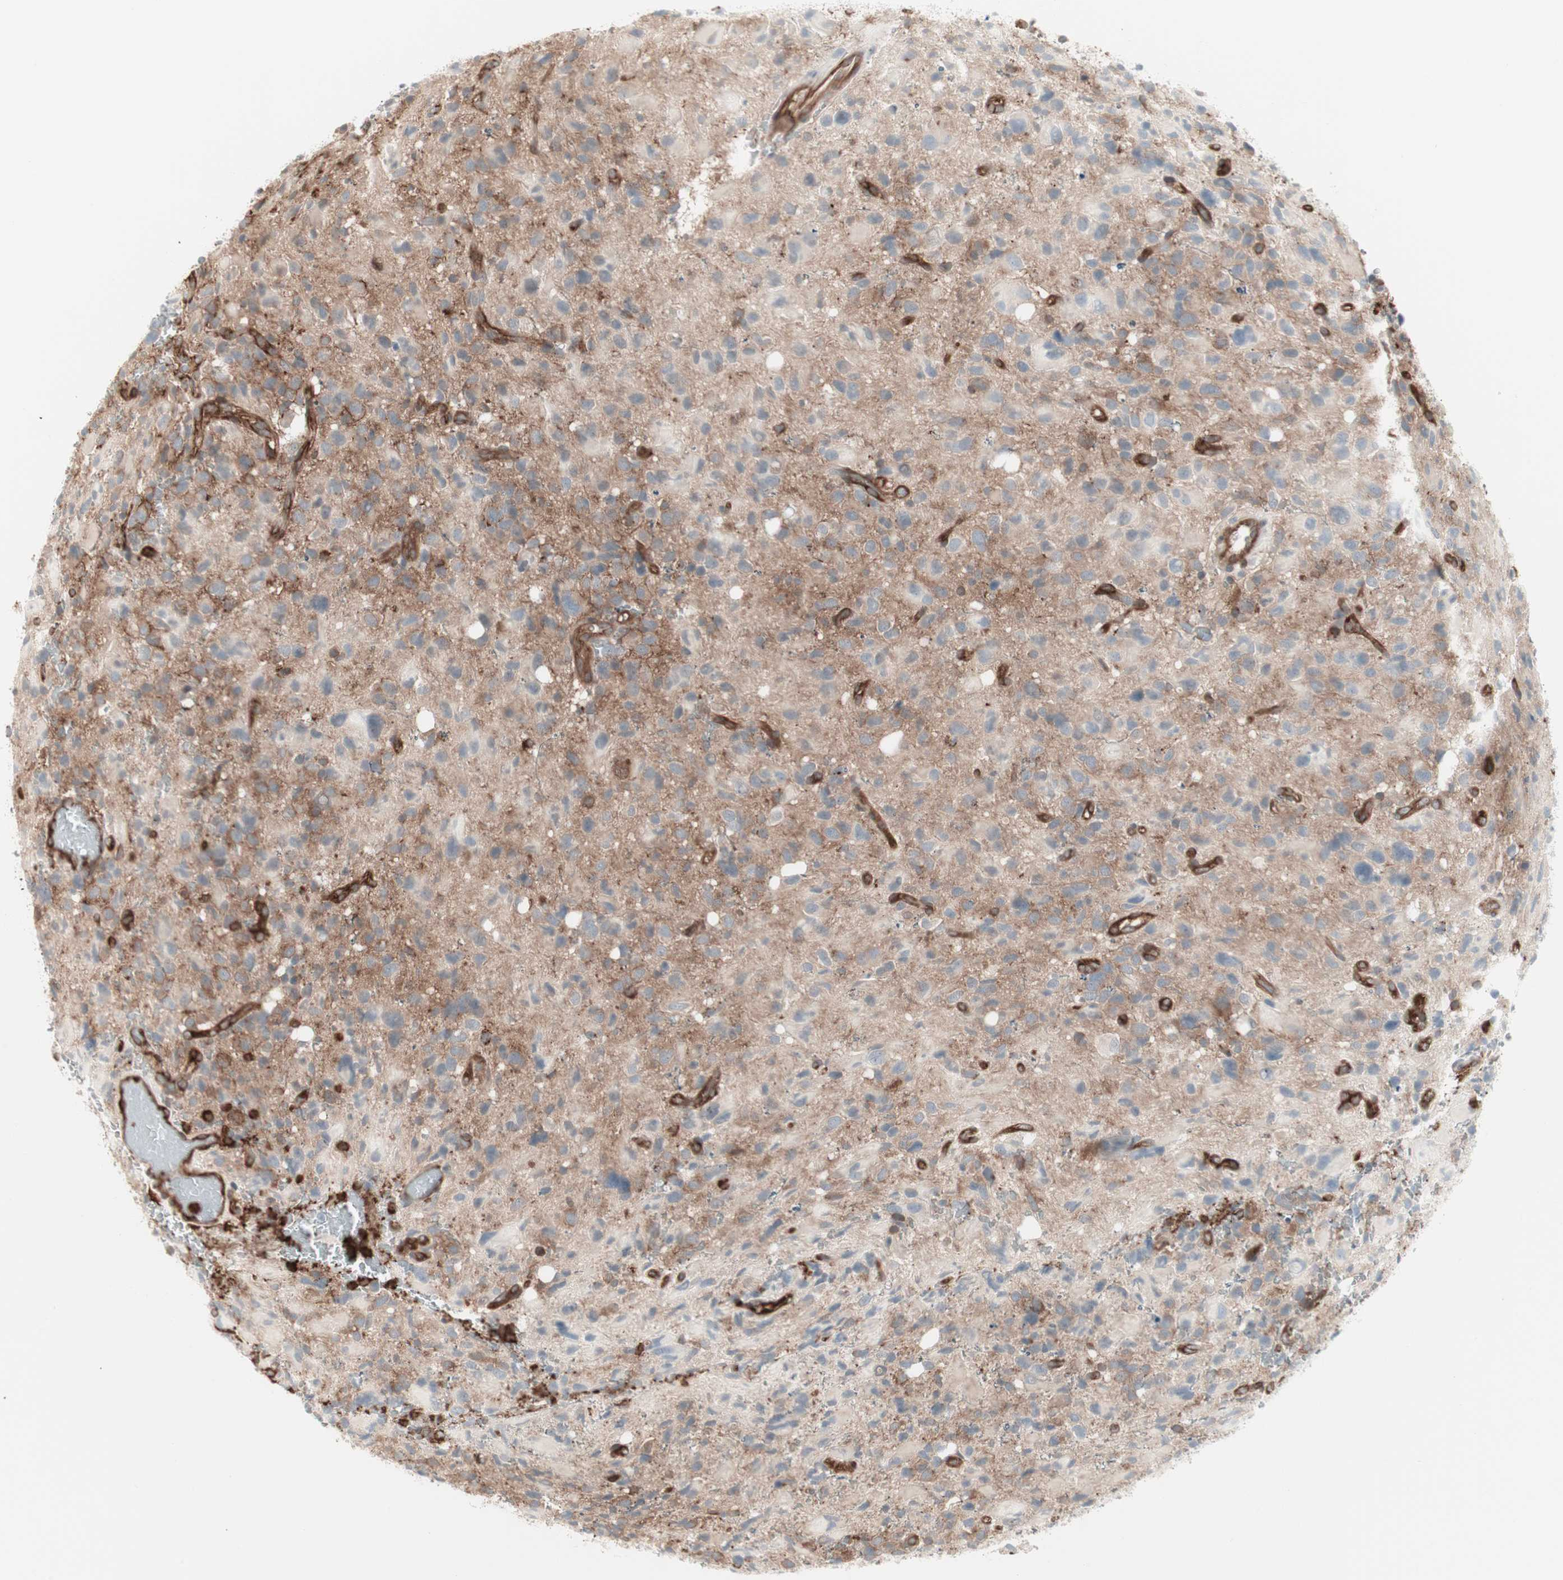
{"staining": {"intensity": "moderate", "quantity": "25%-75%", "location": "cytoplasmic/membranous"}, "tissue": "glioma", "cell_type": "Tumor cells", "image_type": "cancer", "snomed": [{"axis": "morphology", "description": "Glioma, malignant, High grade"}, {"axis": "topography", "description": "Brain"}], "caption": "High-magnification brightfield microscopy of glioma stained with DAB (3,3'-diaminobenzidine) (brown) and counterstained with hematoxylin (blue). tumor cells exhibit moderate cytoplasmic/membranous expression is identified in approximately25%-75% of cells.", "gene": "TCP11L1", "patient": {"sex": "male", "age": 48}}